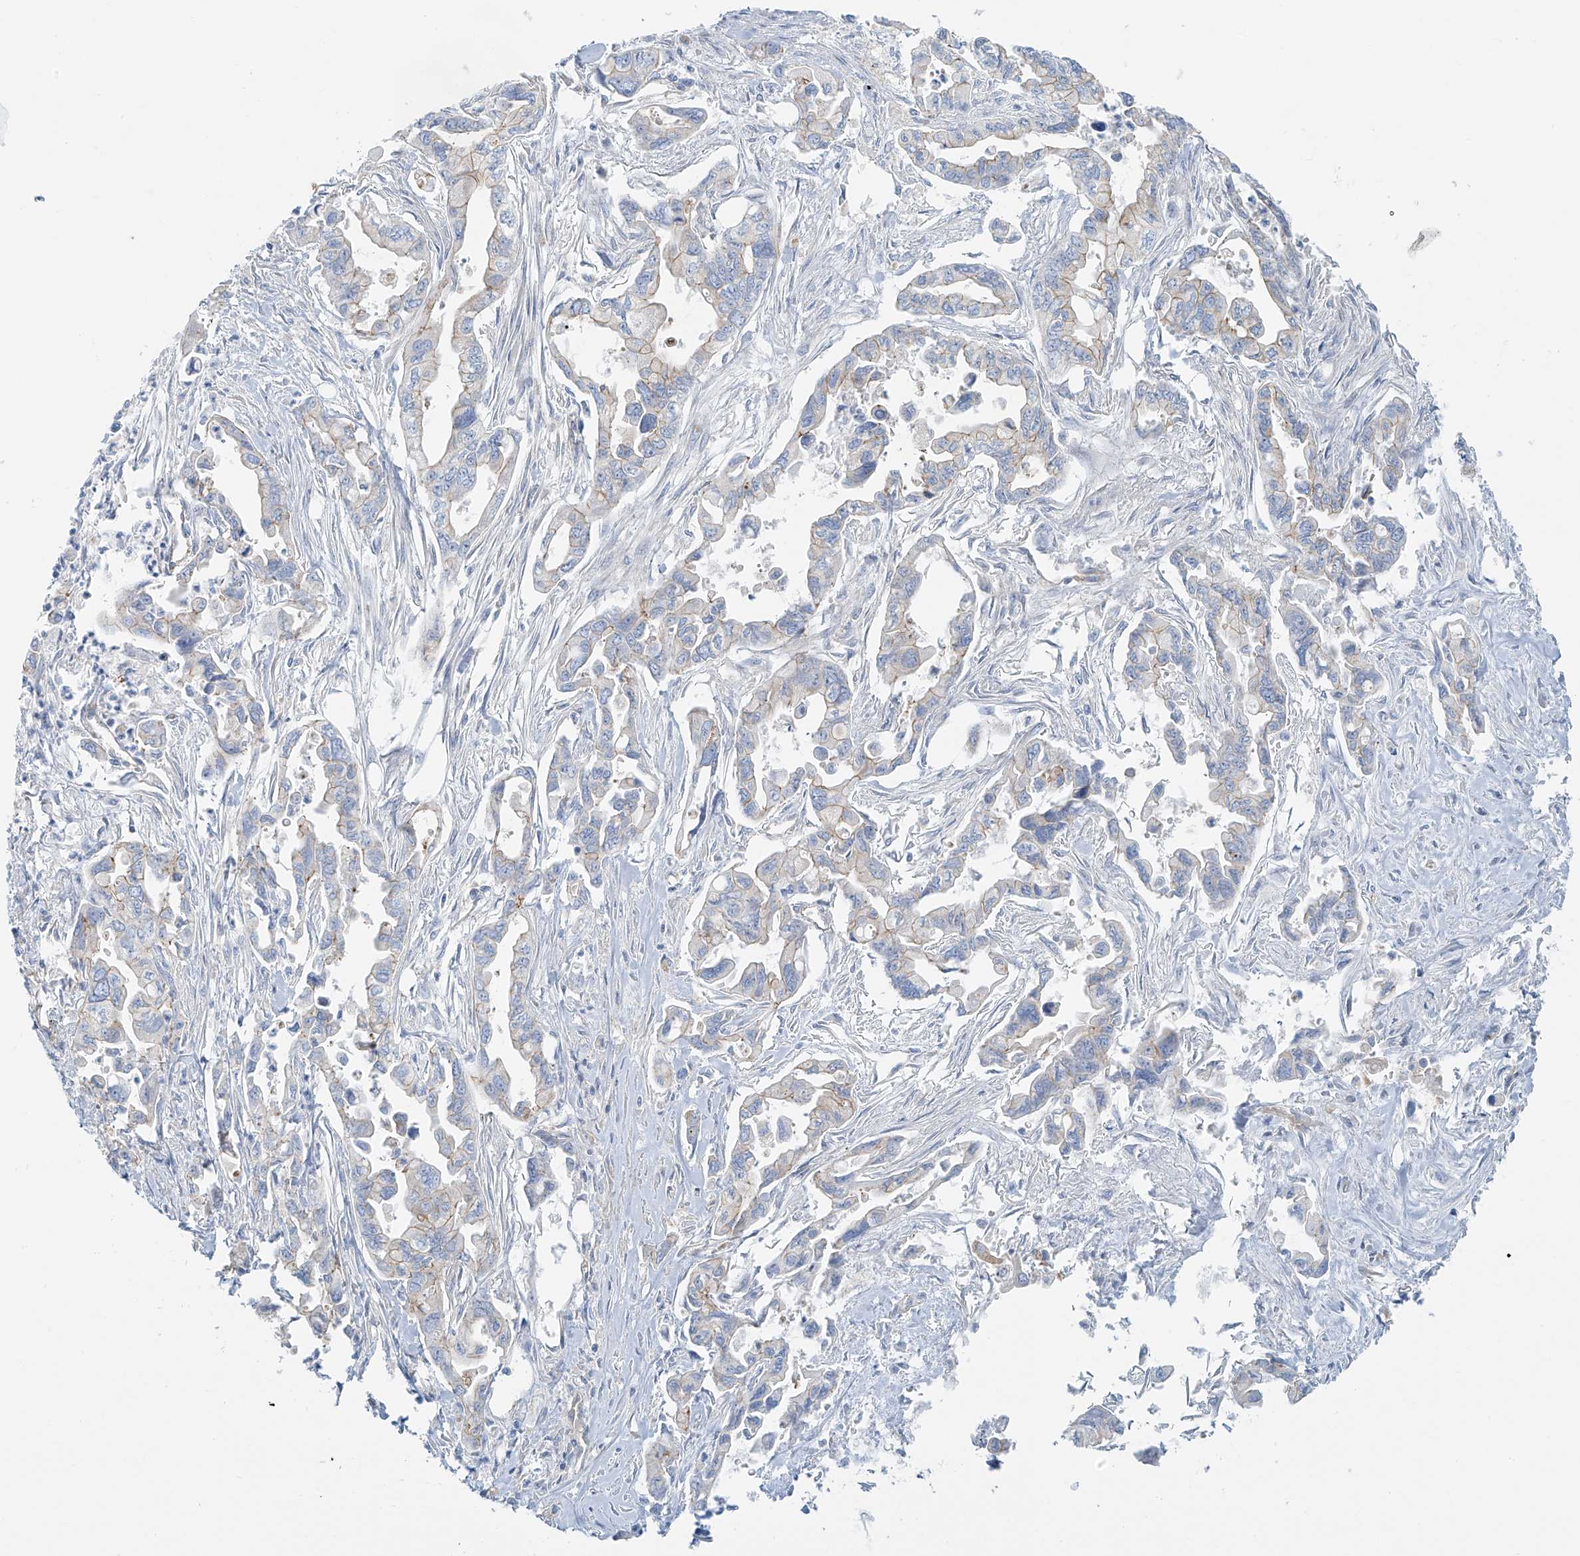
{"staining": {"intensity": "moderate", "quantity": "<25%", "location": "cytoplasmic/membranous"}, "tissue": "pancreatic cancer", "cell_type": "Tumor cells", "image_type": "cancer", "snomed": [{"axis": "morphology", "description": "Adenocarcinoma, NOS"}, {"axis": "topography", "description": "Pancreas"}], "caption": "Protein expression analysis of pancreatic cancer reveals moderate cytoplasmic/membranous positivity in approximately <25% of tumor cells.", "gene": "VAMP5", "patient": {"sex": "male", "age": 70}}